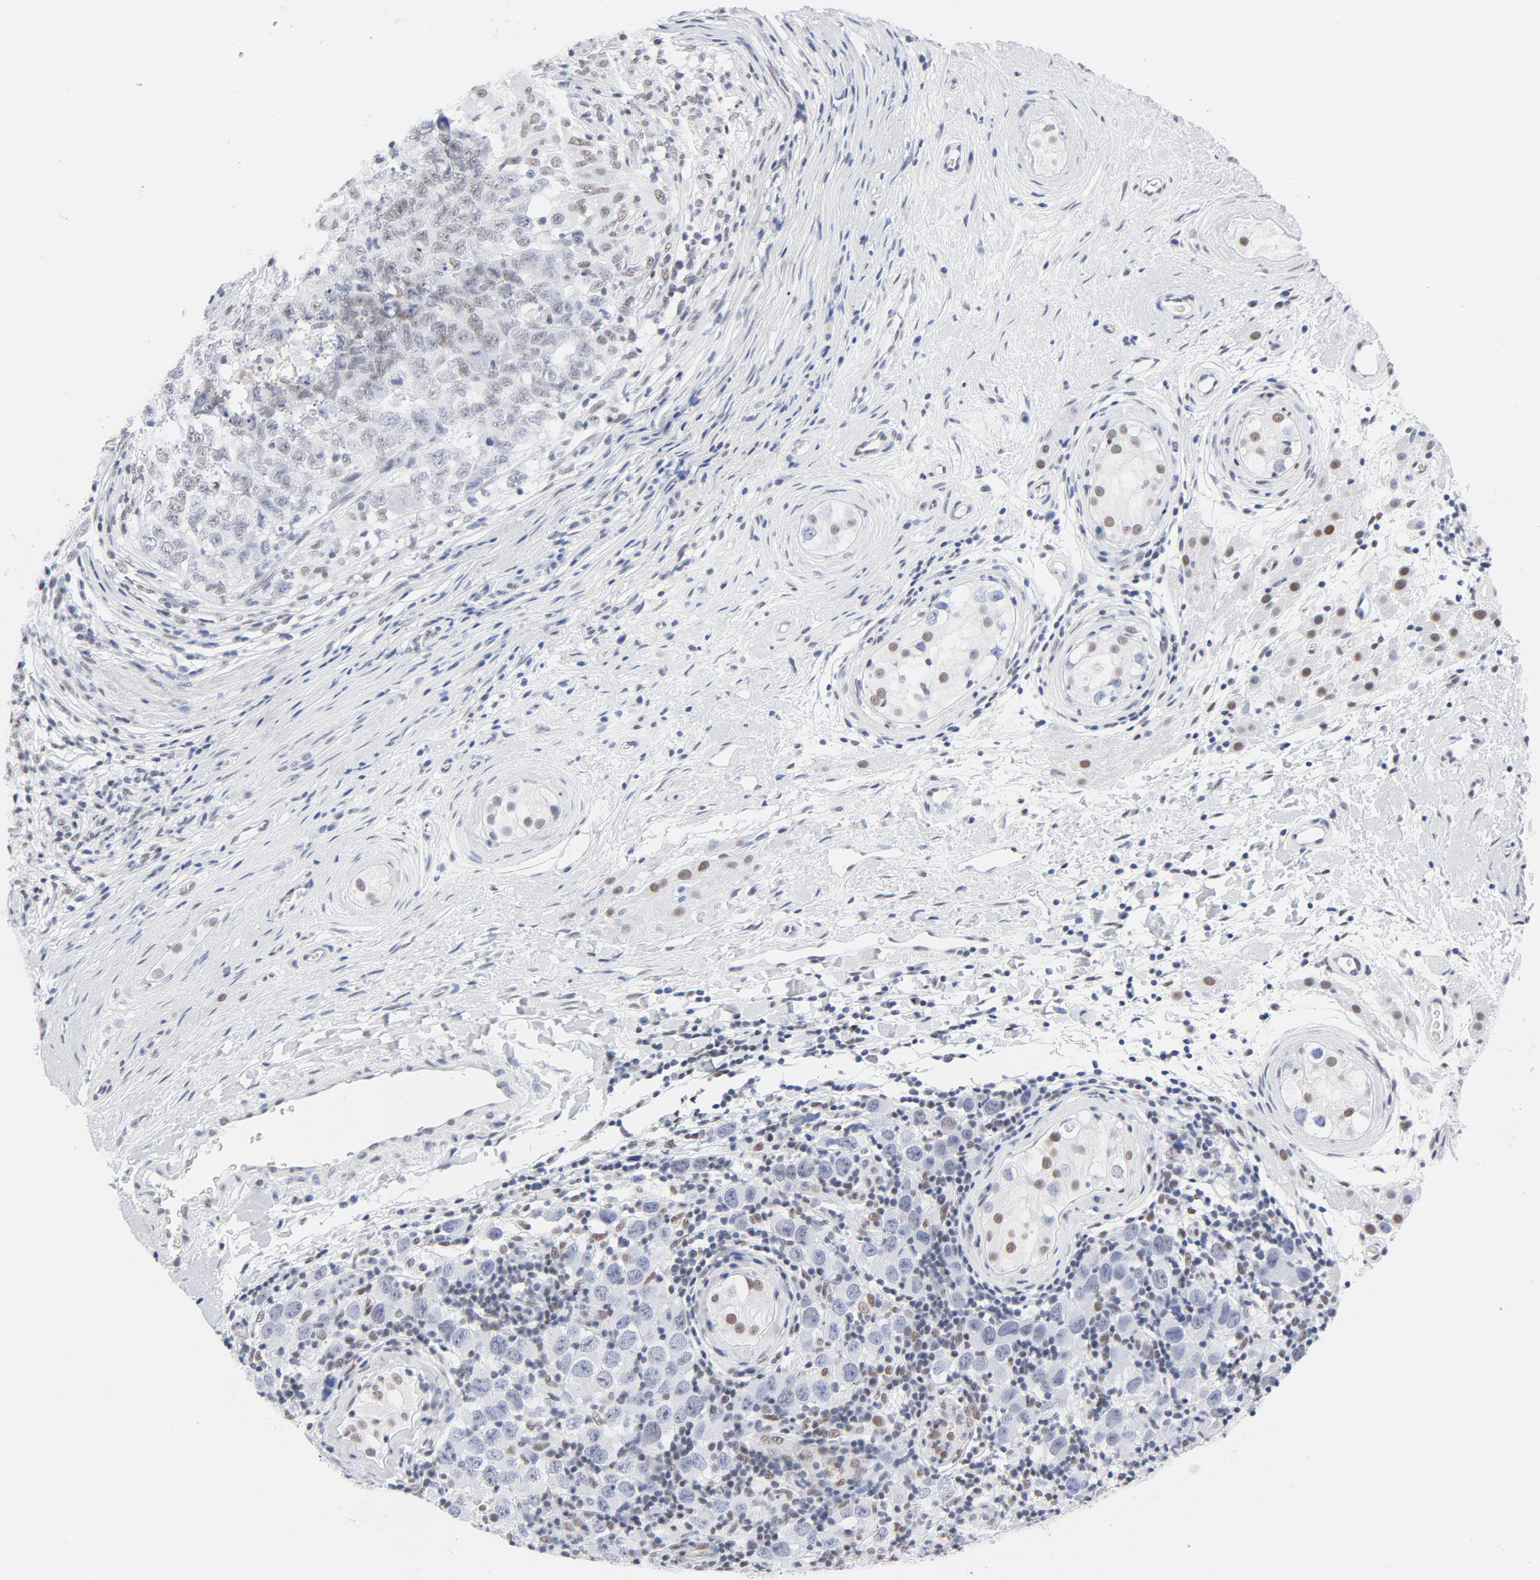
{"staining": {"intensity": "weak", "quantity": "<25%", "location": "nuclear"}, "tissue": "testis cancer", "cell_type": "Tumor cells", "image_type": "cancer", "snomed": [{"axis": "morphology", "description": "Carcinoma, Embryonal, NOS"}, {"axis": "topography", "description": "Testis"}], "caption": "This is a photomicrograph of immunohistochemistry (IHC) staining of embryonal carcinoma (testis), which shows no staining in tumor cells.", "gene": "ATF2", "patient": {"sex": "male", "age": 21}}